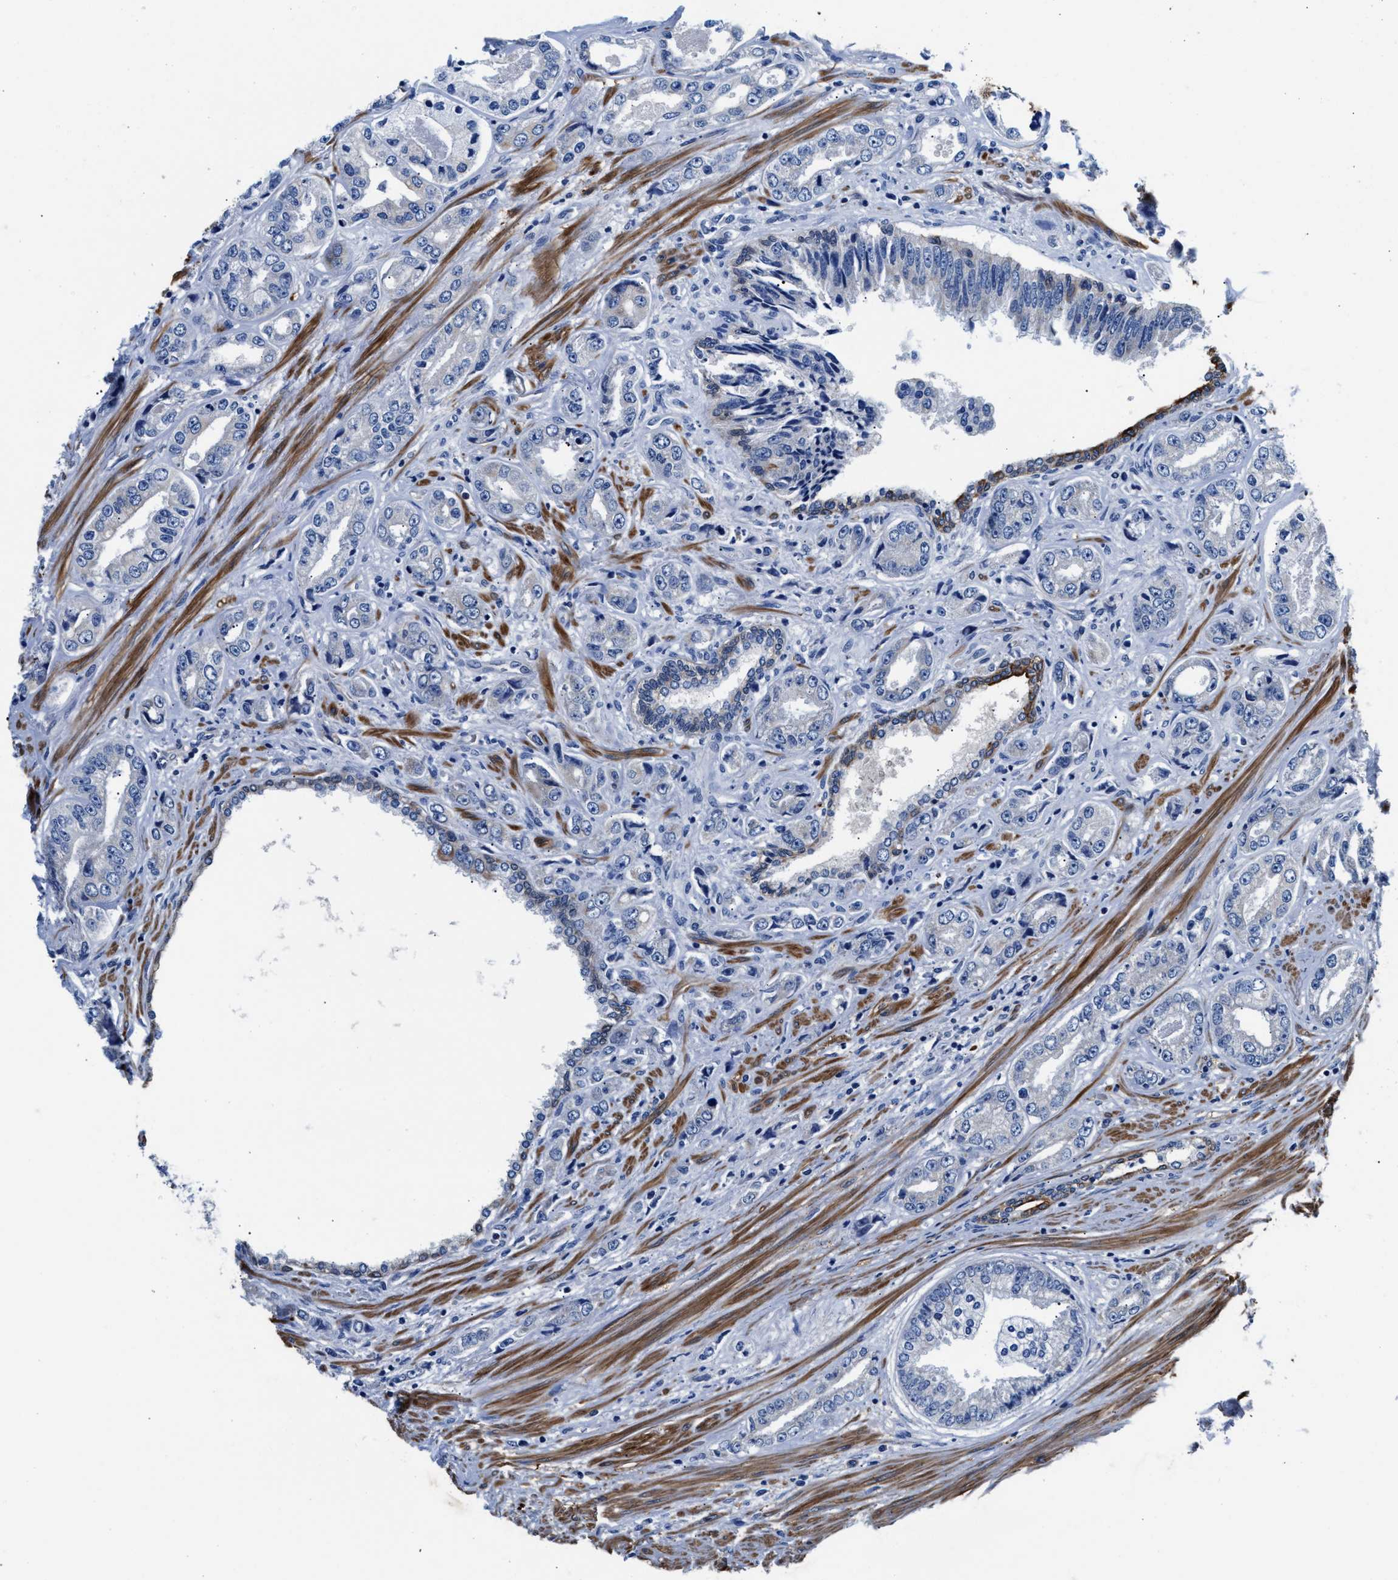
{"staining": {"intensity": "negative", "quantity": "none", "location": "none"}, "tissue": "prostate cancer", "cell_type": "Tumor cells", "image_type": "cancer", "snomed": [{"axis": "morphology", "description": "Adenocarcinoma, High grade"}, {"axis": "topography", "description": "Prostate"}], "caption": "A photomicrograph of prostate cancer stained for a protein displays no brown staining in tumor cells. (DAB immunohistochemistry (IHC) with hematoxylin counter stain).", "gene": "PARG", "patient": {"sex": "male", "age": 61}}